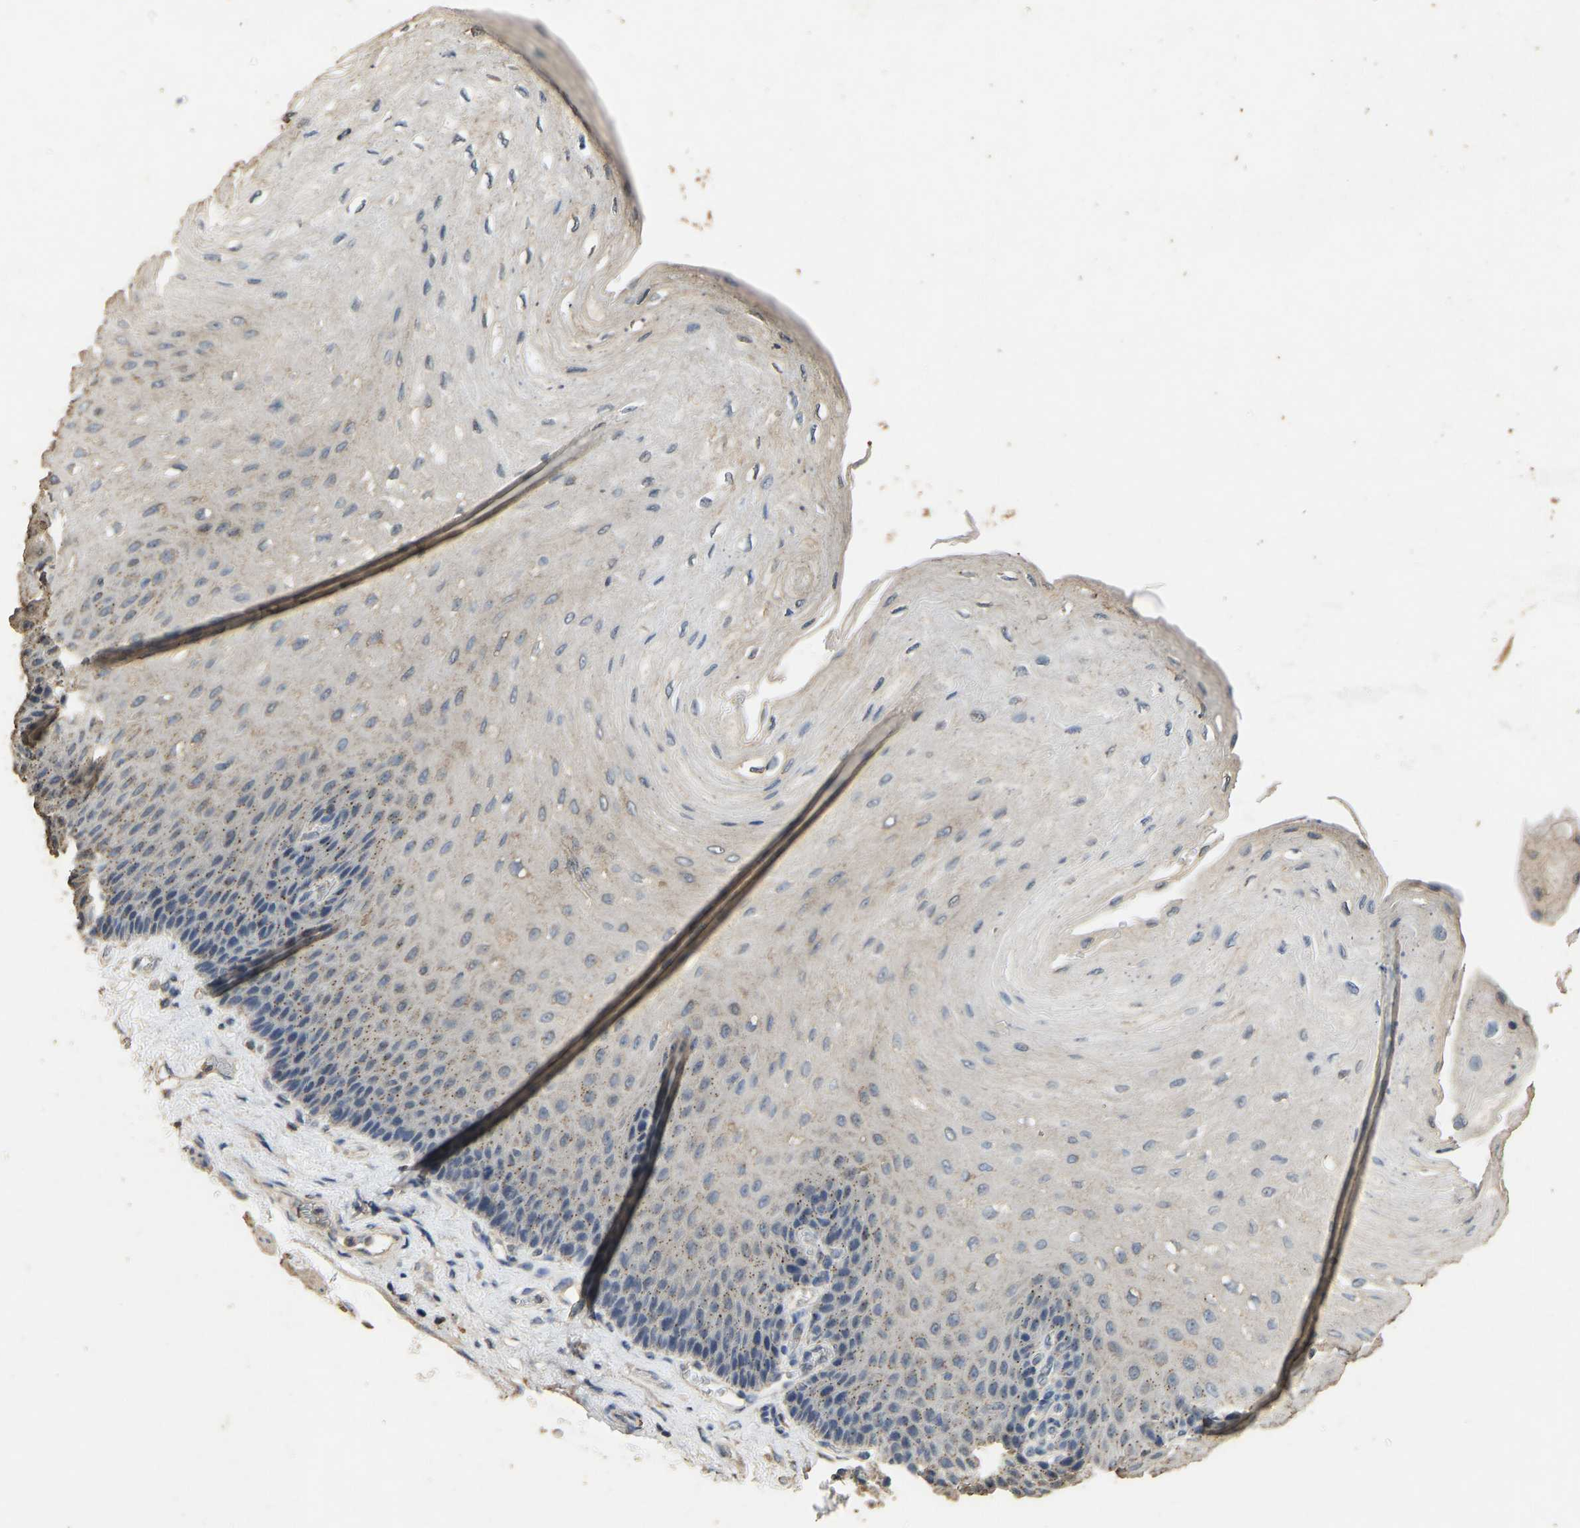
{"staining": {"intensity": "negative", "quantity": "none", "location": "none"}, "tissue": "esophagus", "cell_type": "Squamous epithelial cells", "image_type": "normal", "snomed": [{"axis": "morphology", "description": "Normal tissue, NOS"}, {"axis": "topography", "description": "Esophagus"}], "caption": "A high-resolution image shows immunohistochemistry (IHC) staining of benign esophagus, which exhibits no significant positivity in squamous epithelial cells. (Brightfield microscopy of DAB IHC at high magnification).", "gene": "CIDEC", "patient": {"sex": "female", "age": 72}}